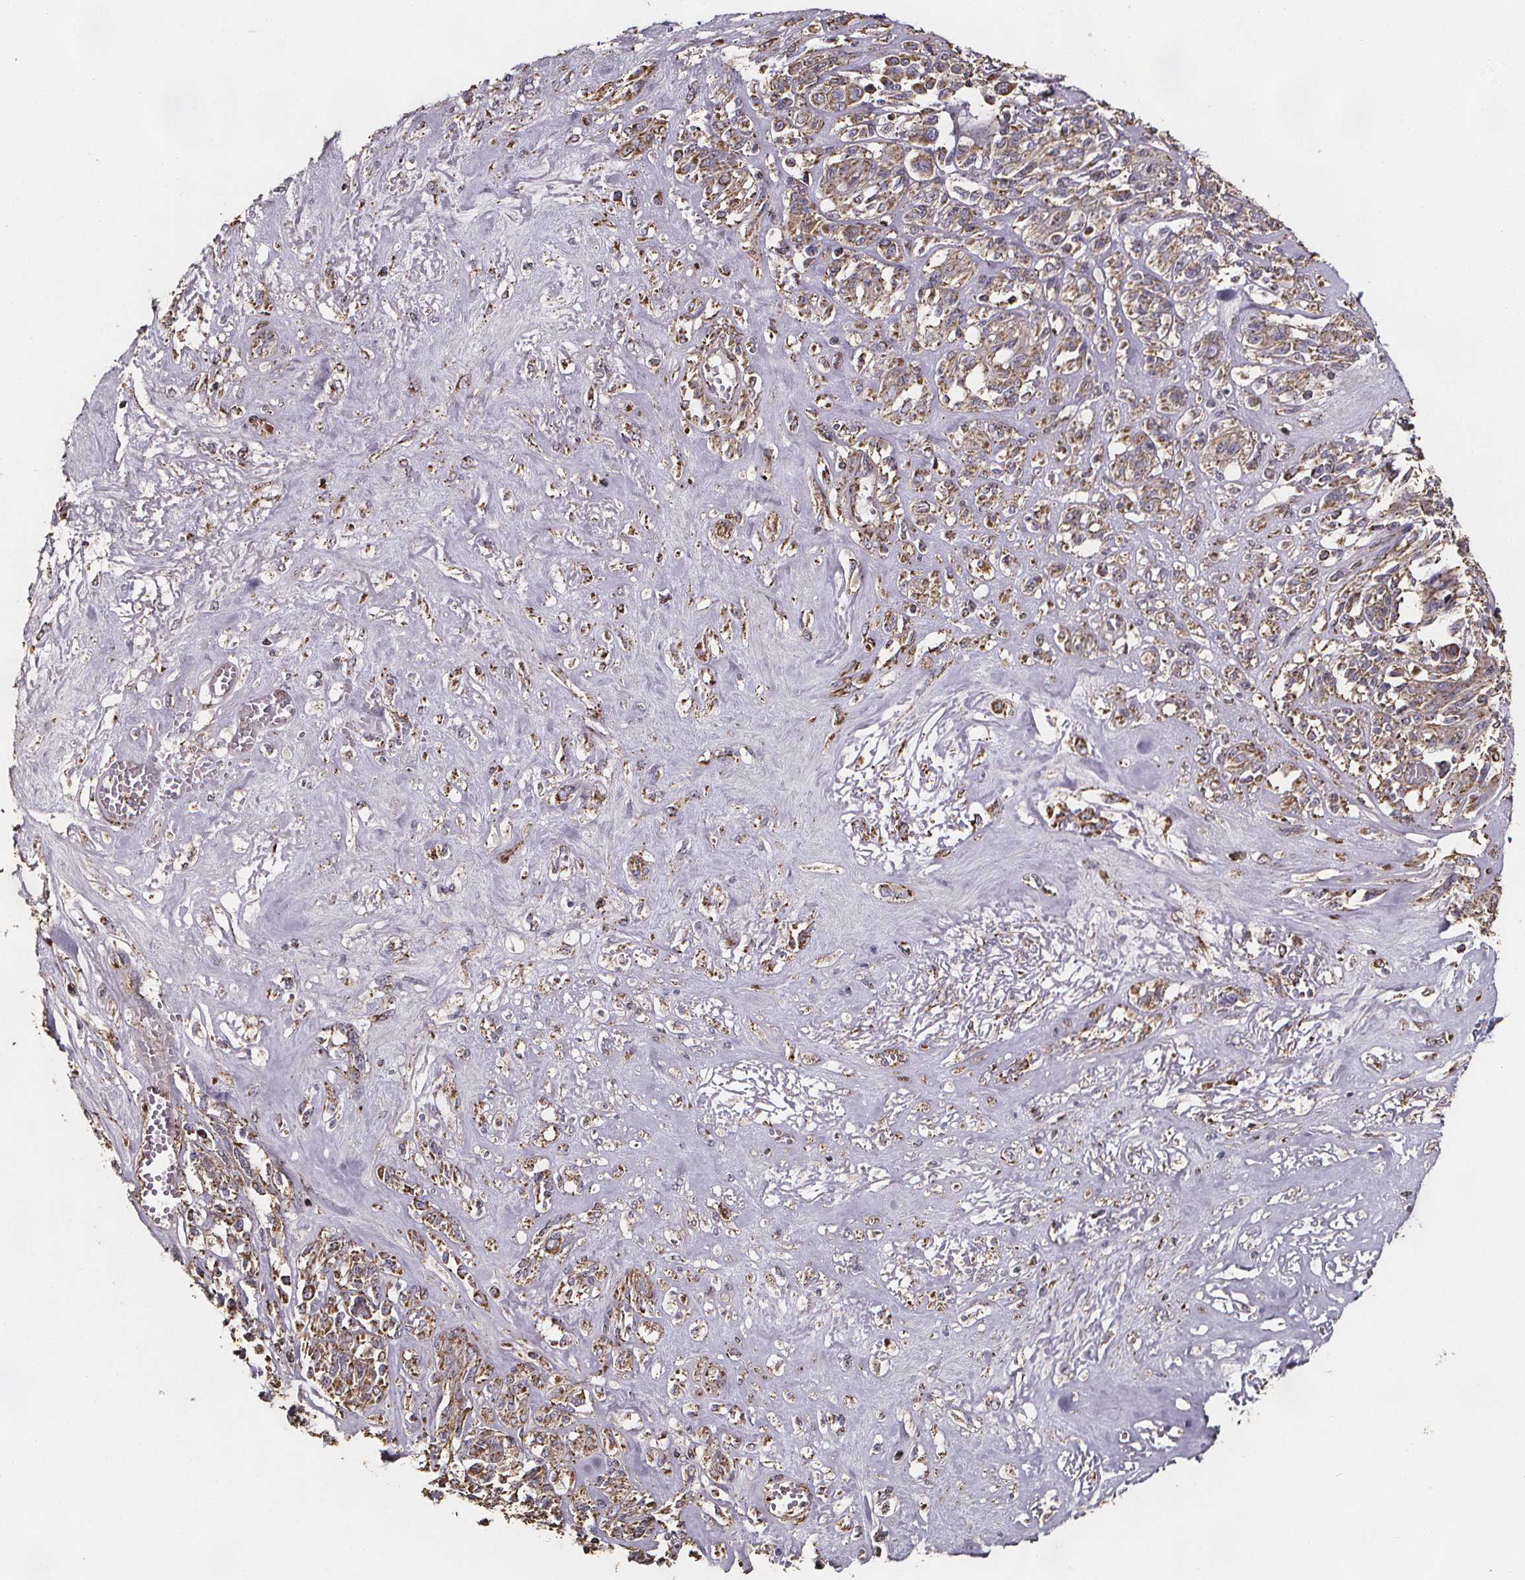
{"staining": {"intensity": "moderate", "quantity": ">75%", "location": "cytoplasmic/membranous"}, "tissue": "melanoma", "cell_type": "Tumor cells", "image_type": "cancer", "snomed": [{"axis": "morphology", "description": "Malignant melanoma, NOS"}, {"axis": "topography", "description": "Skin"}], "caption": "Immunohistochemistry micrograph of melanoma stained for a protein (brown), which demonstrates medium levels of moderate cytoplasmic/membranous staining in approximately >75% of tumor cells.", "gene": "SLC35D2", "patient": {"sex": "female", "age": 91}}